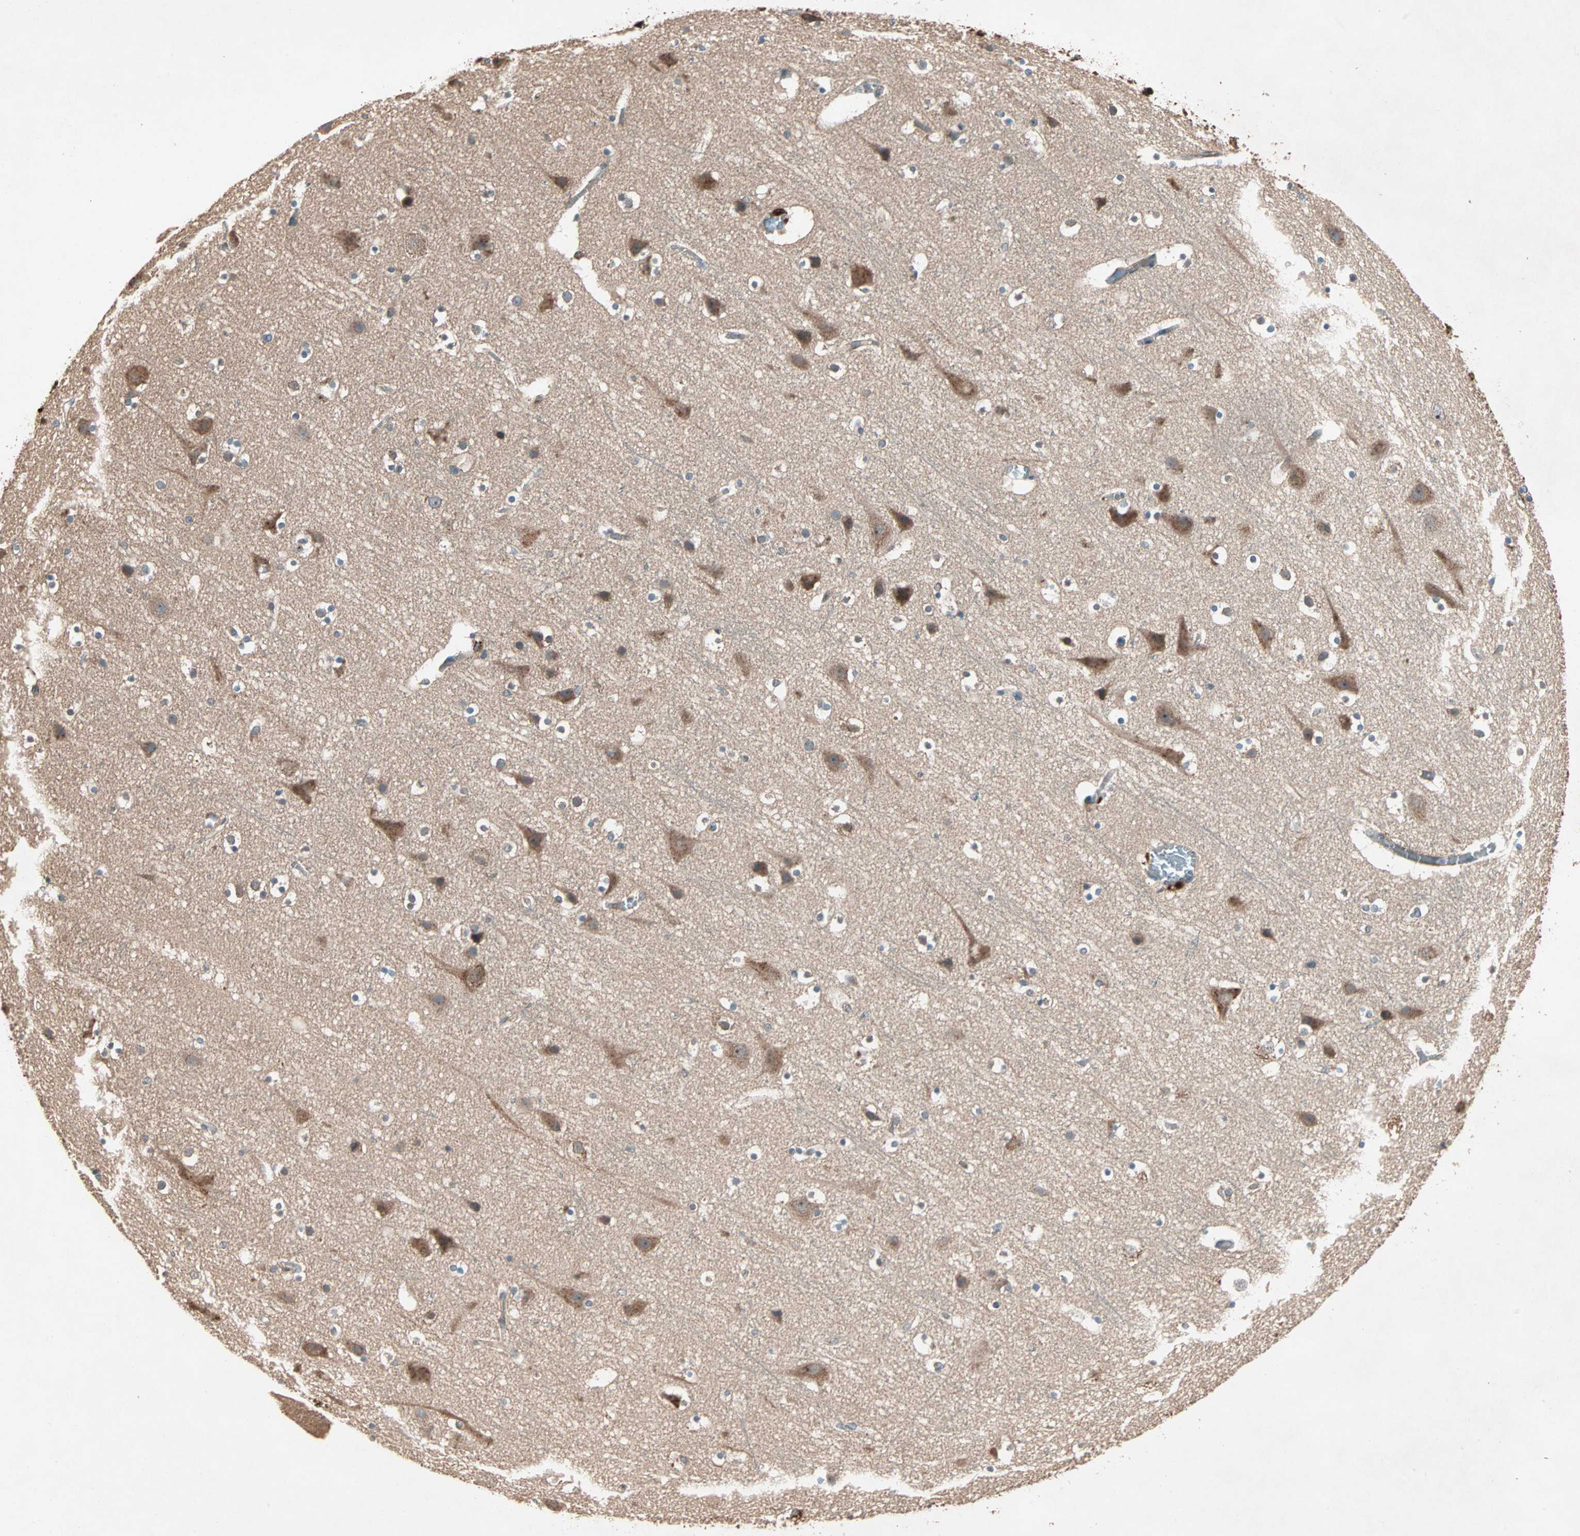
{"staining": {"intensity": "weak", "quantity": ">75%", "location": "cytoplasmic/membranous"}, "tissue": "cerebral cortex", "cell_type": "Endothelial cells", "image_type": "normal", "snomed": [{"axis": "morphology", "description": "Normal tissue, NOS"}, {"axis": "topography", "description": "Cerebral cortex"}], "caption": "Approximately >75% of endothelial cells in normal cerebral cortex display weak cytoplasmic/membranous protein expression as visualized by brown immunohistochemical staining.", "gene": "SDSL", "patient": {"sex": "male", "age": 45}}